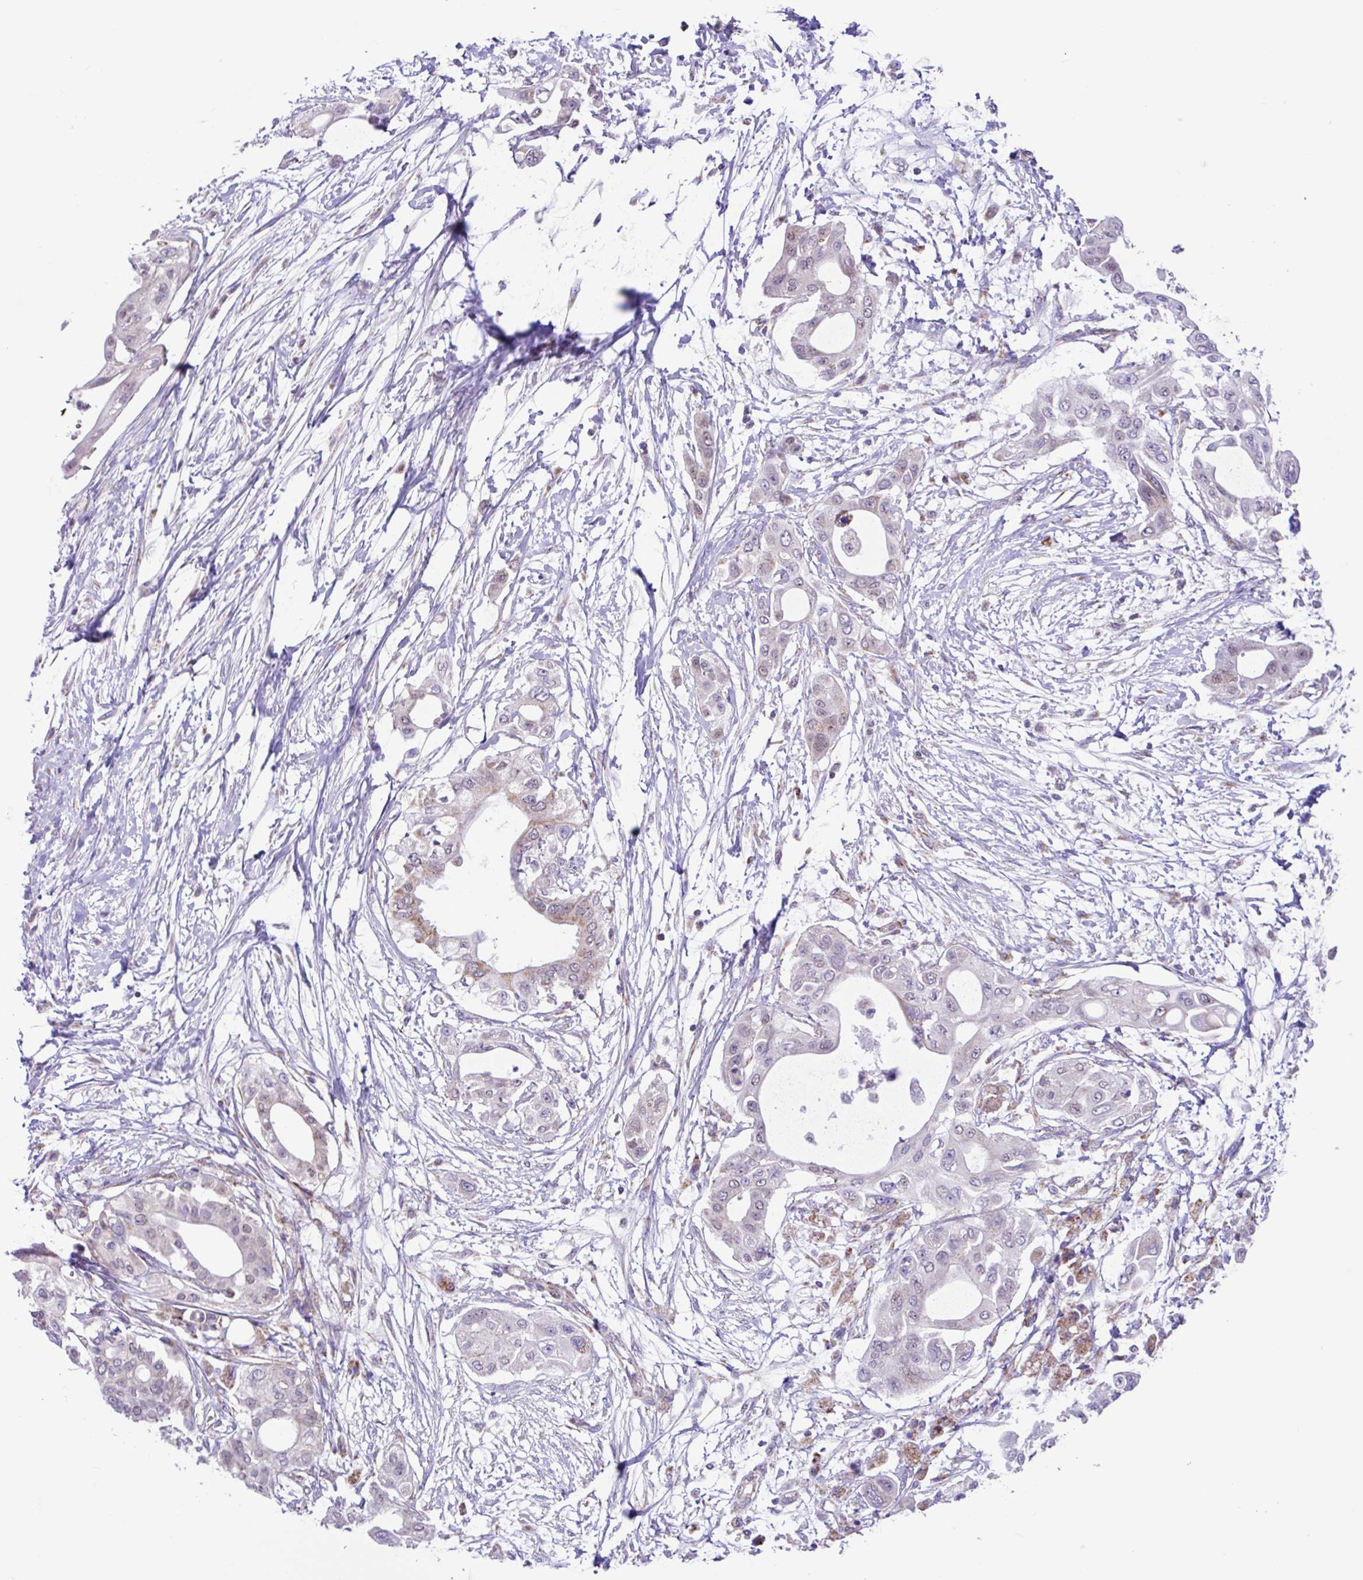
{"staining": {"intensity": "weak", "quantity": "<25%", "location": "cytoplasmic/membranous"}, "tissue": "pancreatic cancer", "cell_type": "Tumor cells", "image_type": "cancer", "snomed": [{"axis": "morphology", "description": "Adenocarcinoma, NOS"}, {"axis": "topography", "description": "Pancreas"}], "caption": "High power microscopy image of an IHC histopathology image of pancreatic cancer (adenocarcinoma), revealing no significant positivity in tumor cells.", "gene": "NDUFS2", "patient": {"sex": "male", "age": 68}}